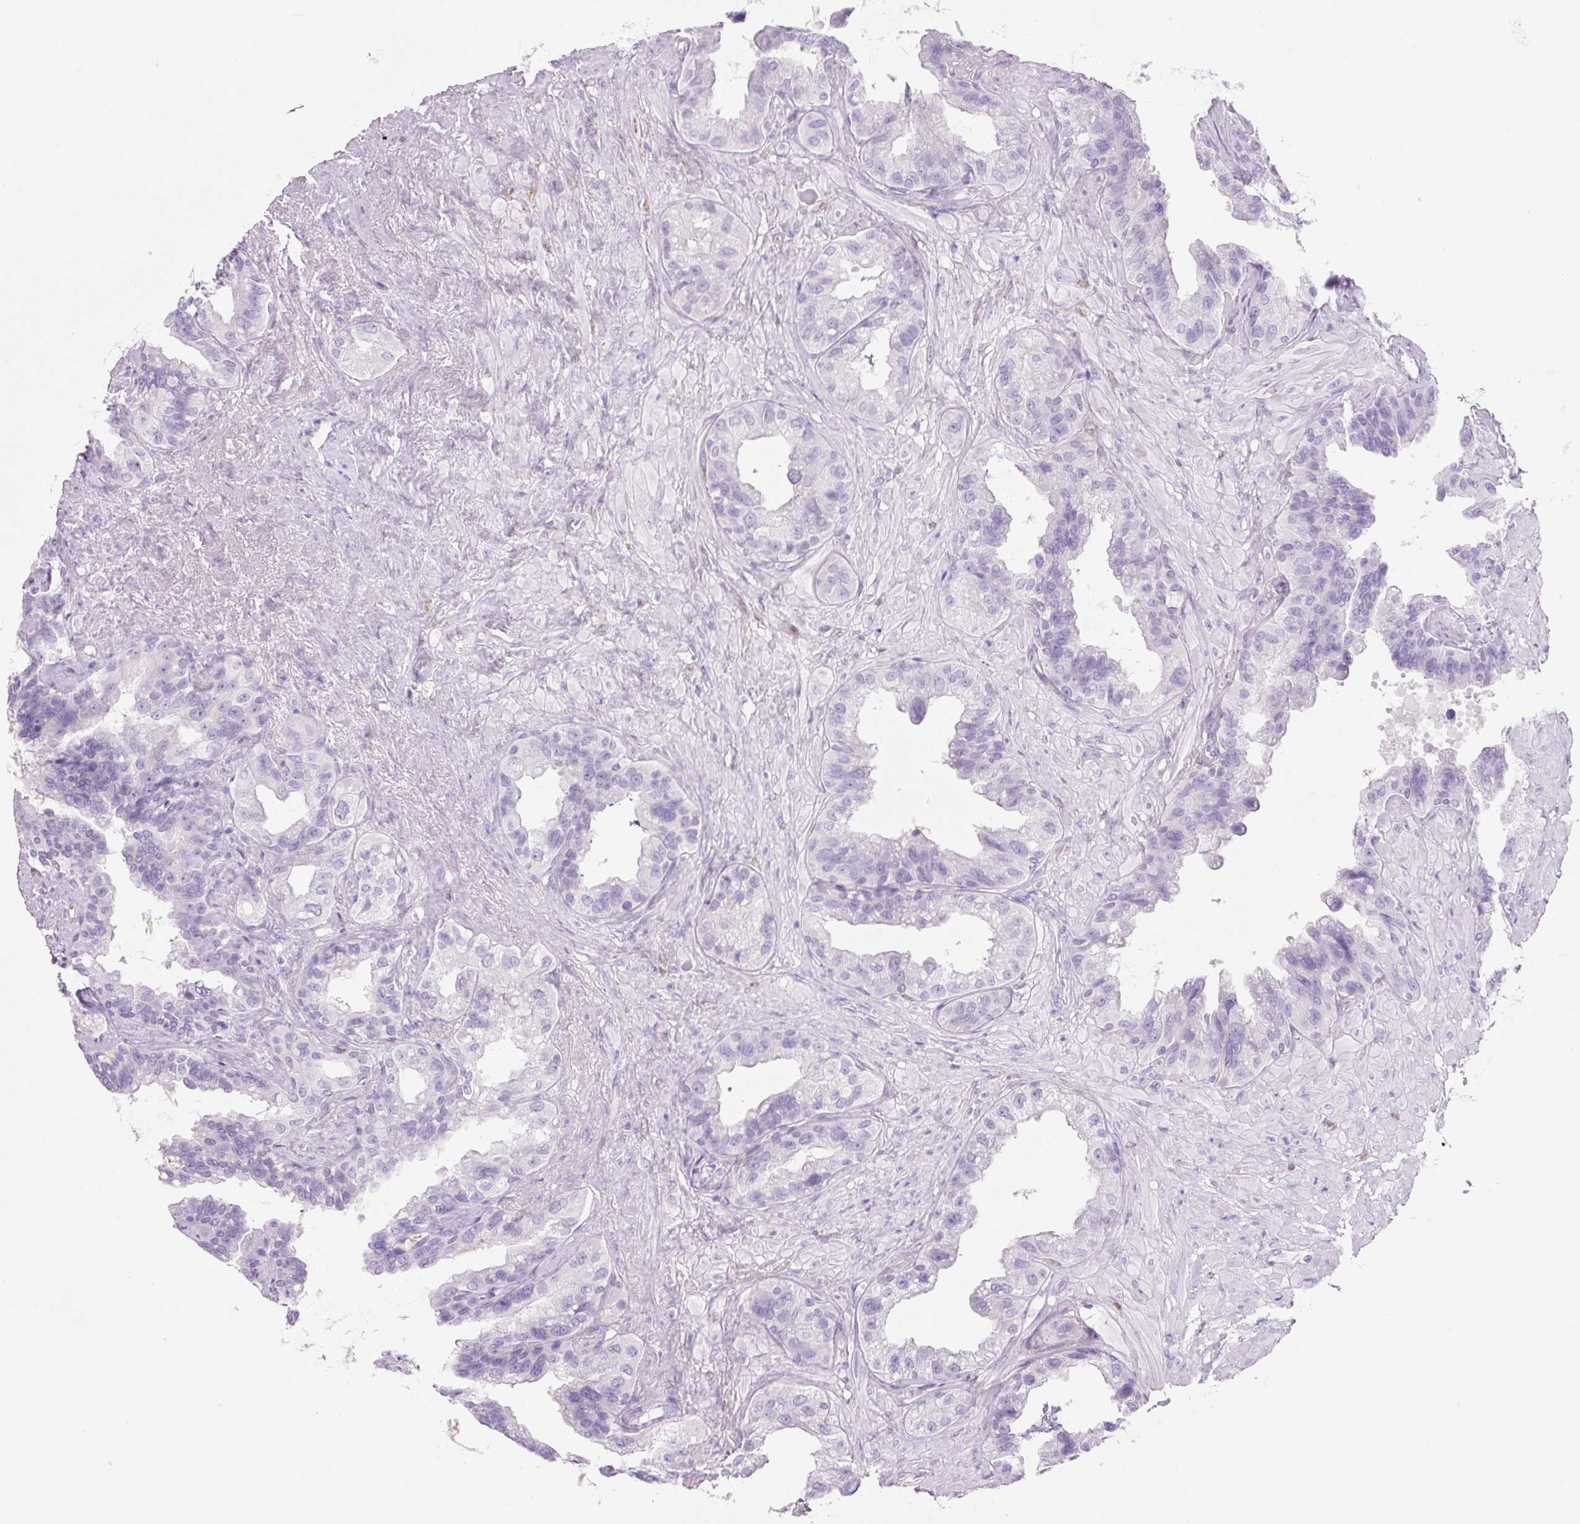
{"staining": {"intensity": "negative", "quantity": "none", "location": "none"}, "tissue": "seminal vesicle", "cell_type": "Glandular cells", "image_type": "normal", "snomed": [{"axis": "morphology", "description": "Normal tissue, NOS"}, {"axis": "topography", "description": "Seminal veicle"}, {"axis": "topography", "description": "Peripheral nerve tissue"}], "caption": "Seminal vesicle stained for a protein using immunohistochemistry exhibits no positivity glandular cells.", "gene": "FABP5", "patient": {"sex": "male", "age": 76}}